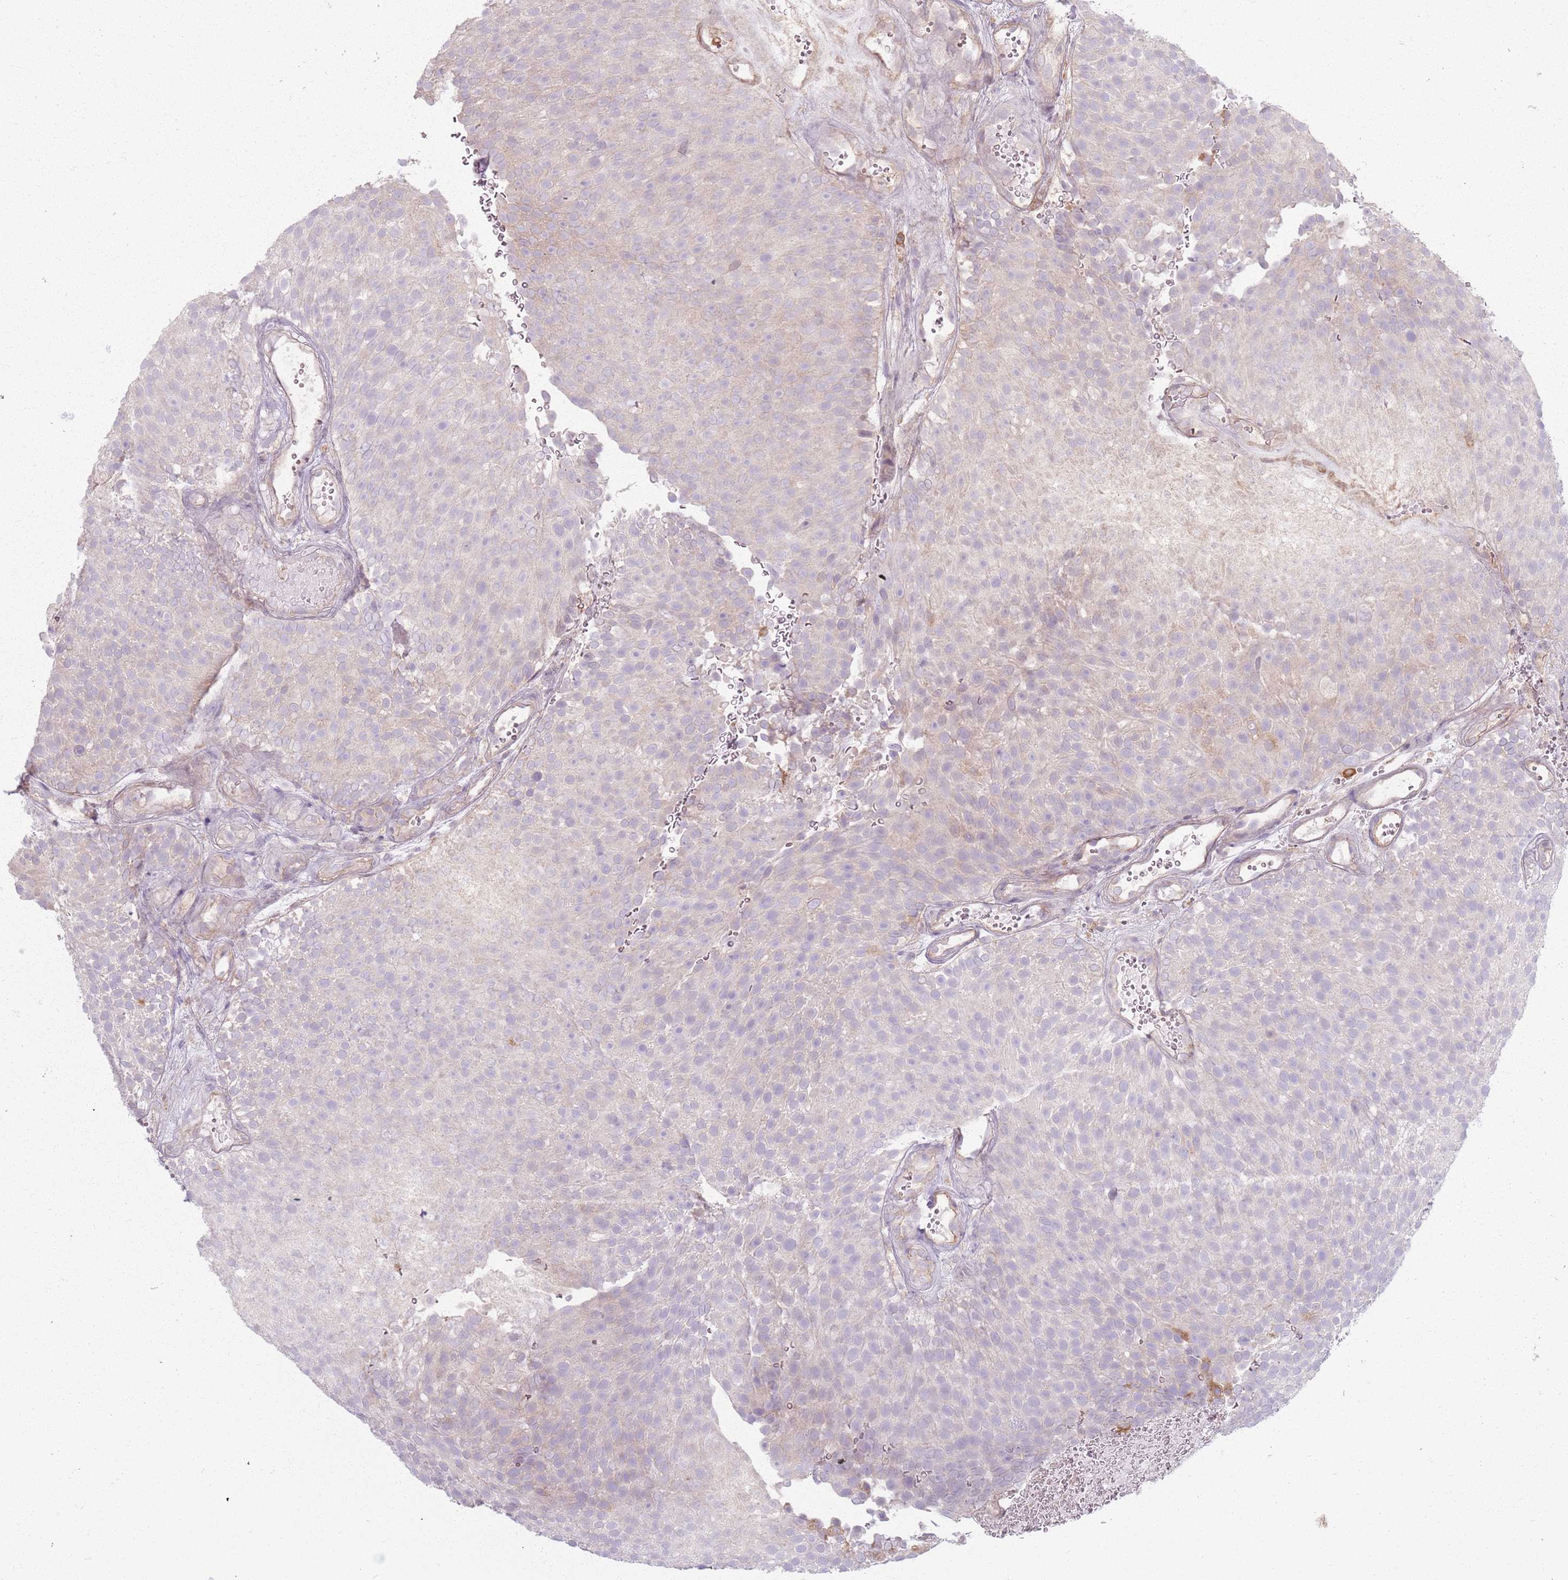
{"staining": {"intensity": "negative", "quantity": "none", "location": "none"}, "tissue": "urothelial cancer", "cell_type": "Tumor cells", "image_type": "cancer", "snomed": [{"axis": "morphology", "description": "Urothelial carcinoma, Low grade"}, {"axis": "topography", "description": "Urinary bladder"}], "caption": "Immunohistochemistry photomicrograph of low-grade urothelial carcinoma stained for a protein (brown), which demonstrates no positivity in tumor cells. (DAB (3,3'-diaminobenzidine) IHC visualized using brightfield microscopy, high magnification).", "gene": "ZDHHC2", "patient": {"sex": "male", "age": 78}}